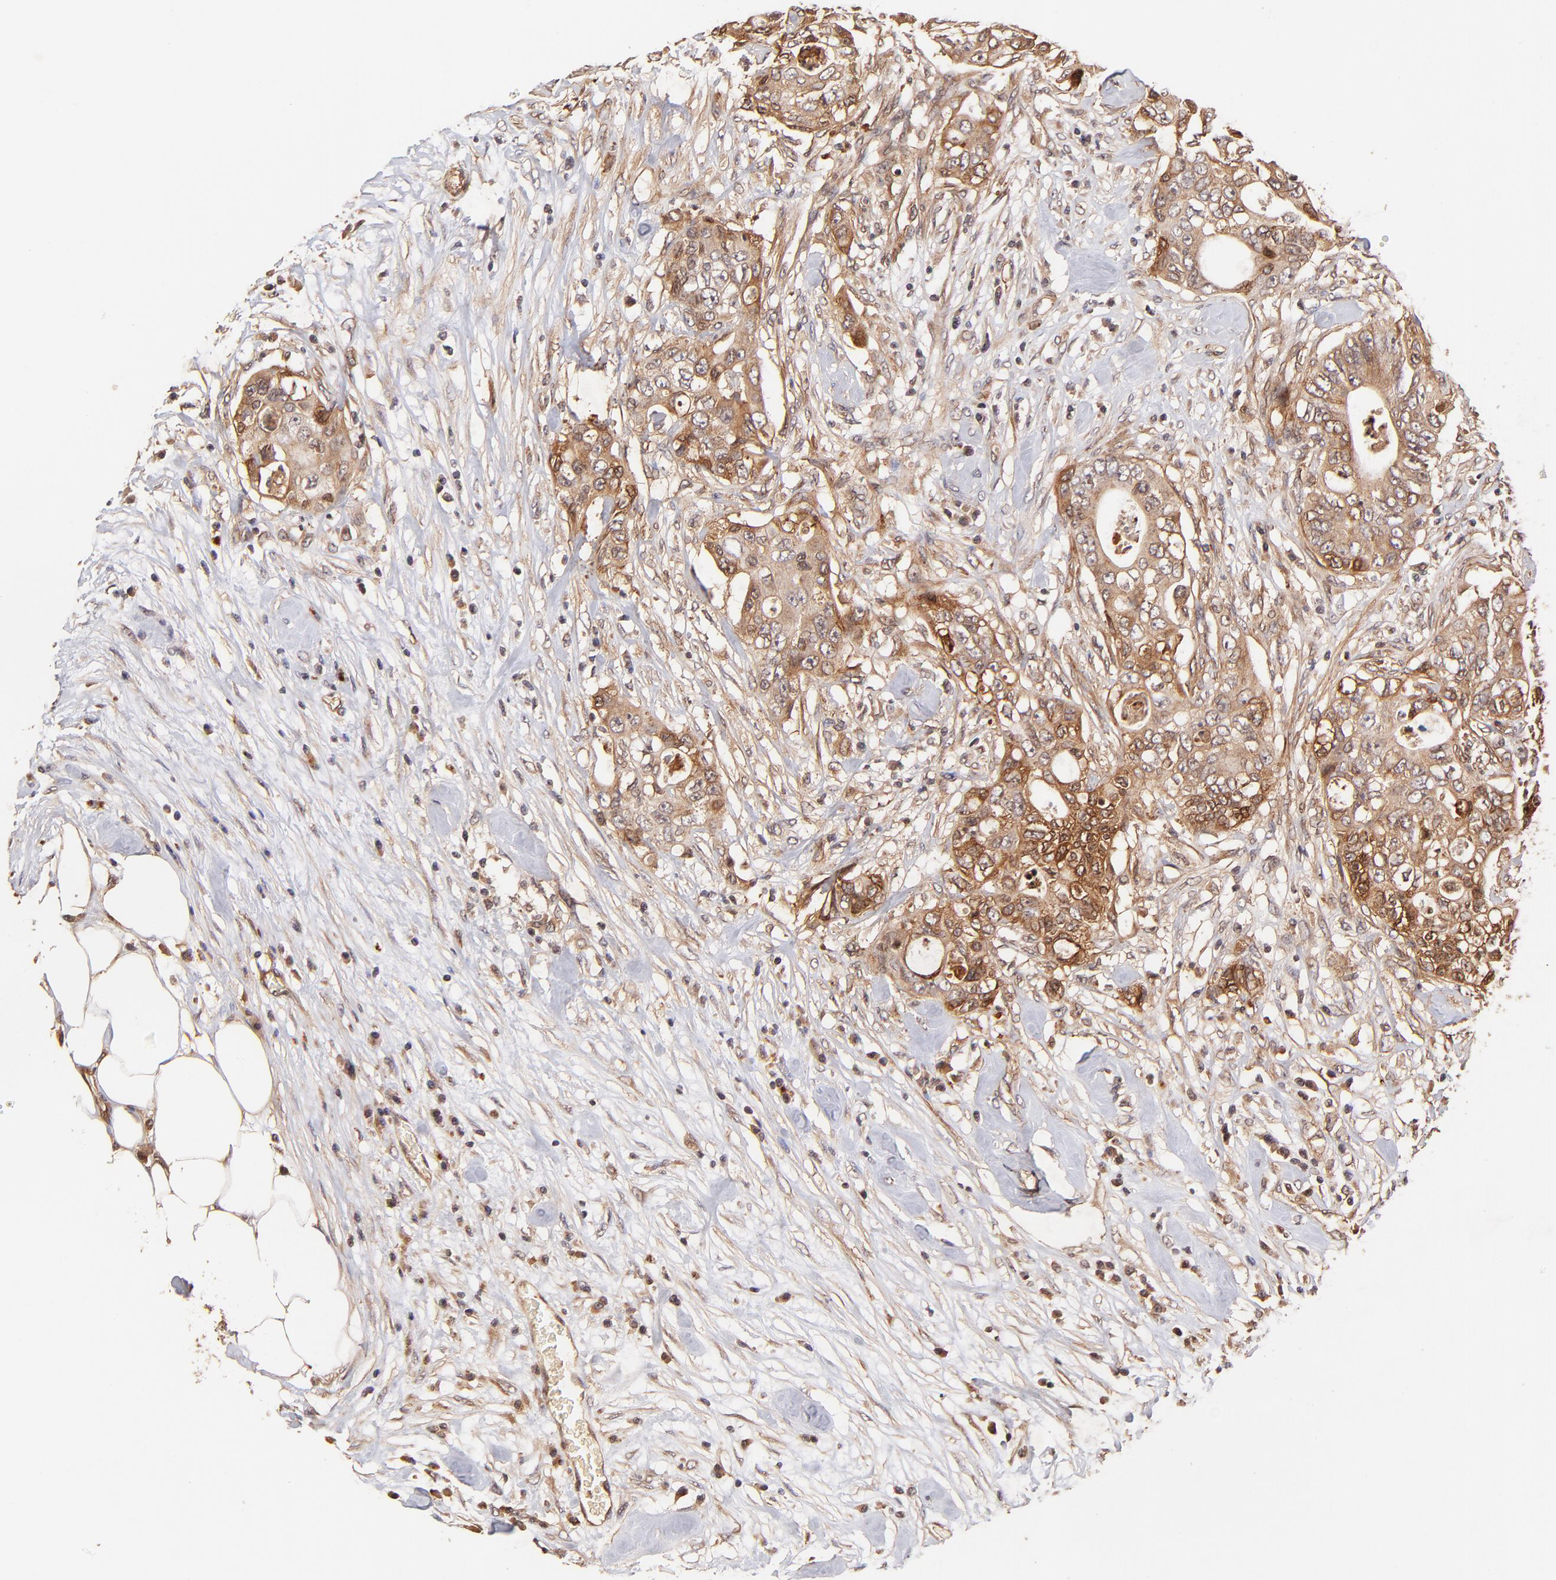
{"staining": {"intensity": "weak", "quantity": ">75%", "location": "cytoplasmic/membranous"}, "tissue": "colorectal cancer", "cell_type": "Tumor cells", "image_type": "cancer", "snomed": [{"axis": "morphology", "description": "Adenocarcinoma, NOS"}, {"axis": "topography", "description": "Rectum"}], "caption": "Brown immunohistochemical staining in adenocarcinoma (colorectal) displays weak cytoplasmic/membranous positivity in approximately >75% of tumor cells. Nuclei are stained in blue.", "gene": "ITGB1", "patient": {"sex": "female", "age": 57}}